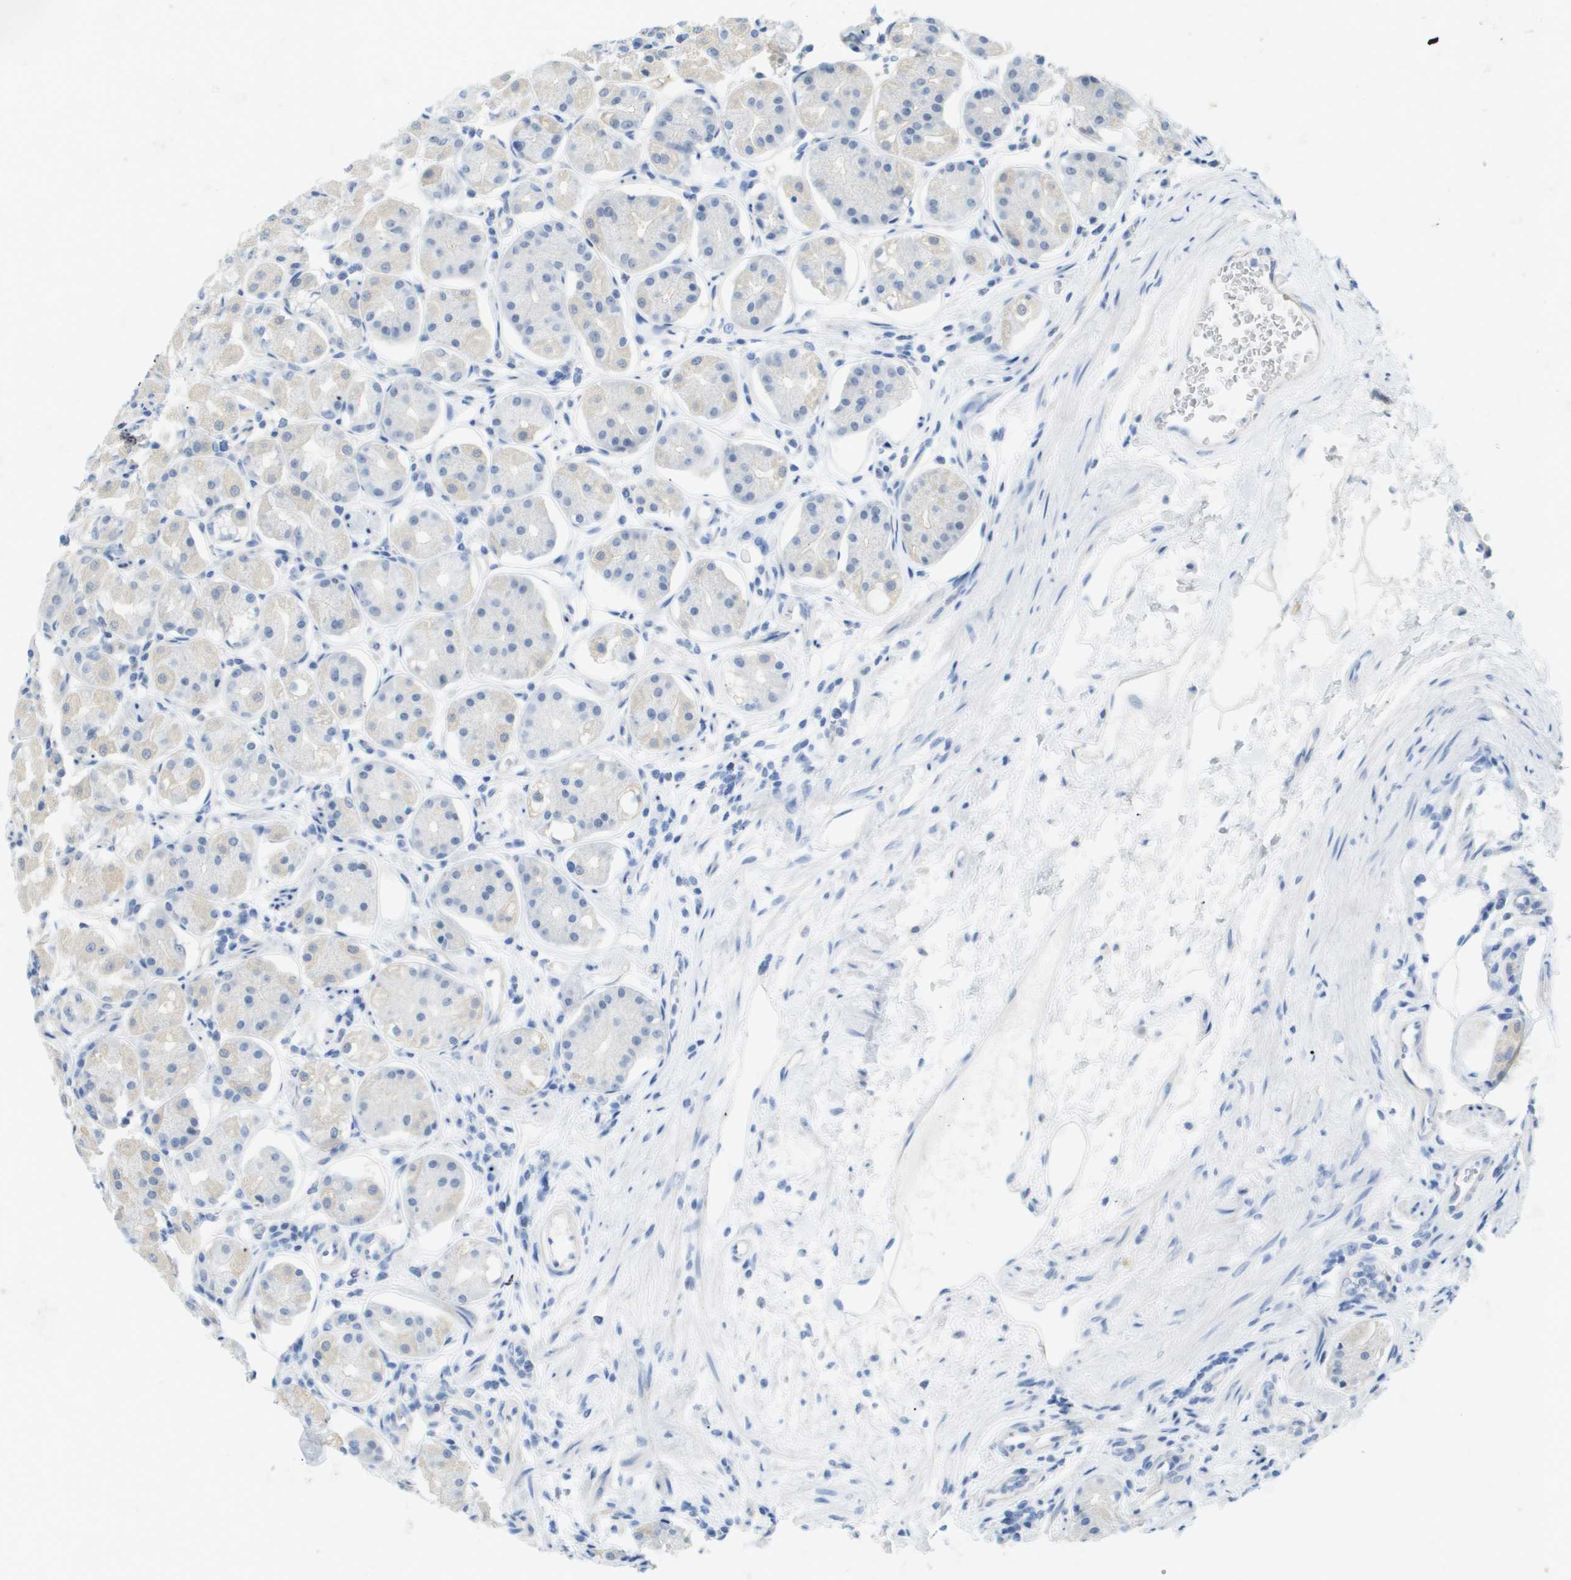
{"staining": {"intensity": "negative", "quantity": "none", "location": "none"}, "tissue": "stomach", "cell_type": "Glandular cells", "image_type": "normal", "snomed": [{"axis": "morphology", "description": "Normal tissue, NOS"}, {"axis": "topography", "description": "Stomach"}, {"axis": "topography", "description": "Stomach, lower"}], "caption": "IHC of unremarkable stomach displays no expression in glandular cells.", "gene": "MYL3", "patient": {"sex": "female", "age": 56}}